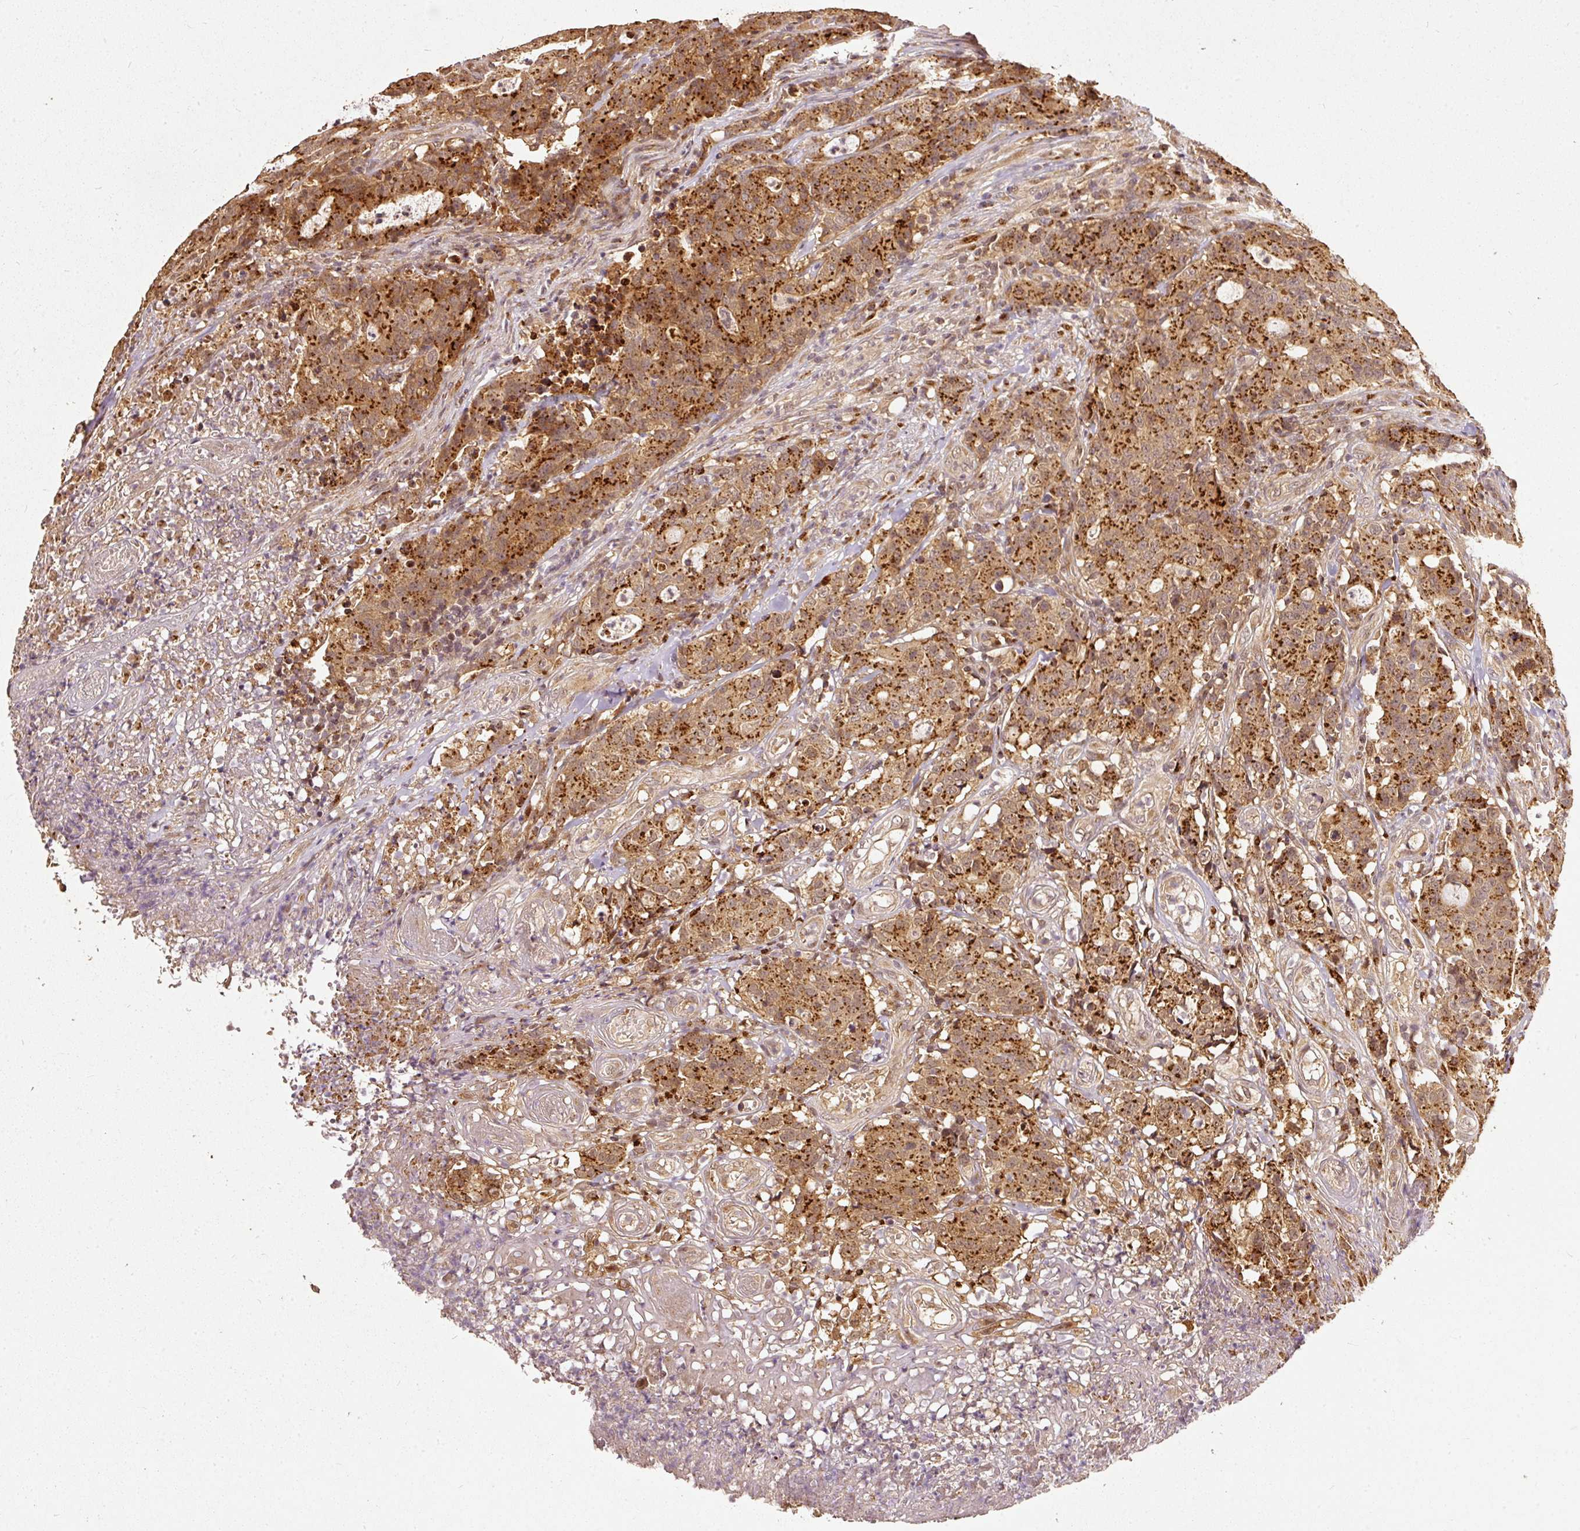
{"staining": {"intensity": "strong", "quantity": ">75%", "location": "cytoplasmic/membranous"}, "tissue": "colorectal cancer", "cell_type": "Tumor cells", "image_type": "cancer", "snomed": [{"axis": "morphology", "description": "Adenocarcinoma, NOS"}, {"axis": "topography", "description": "Colon"}], "caption": "The immunohistochemical stain highlights strong cytoplasmic/membranous positivity in tumor cells of colorectal adenocarcinoma tissue.", "gene": "FUT8", "patient": {"sex": "male", "age": 83}}